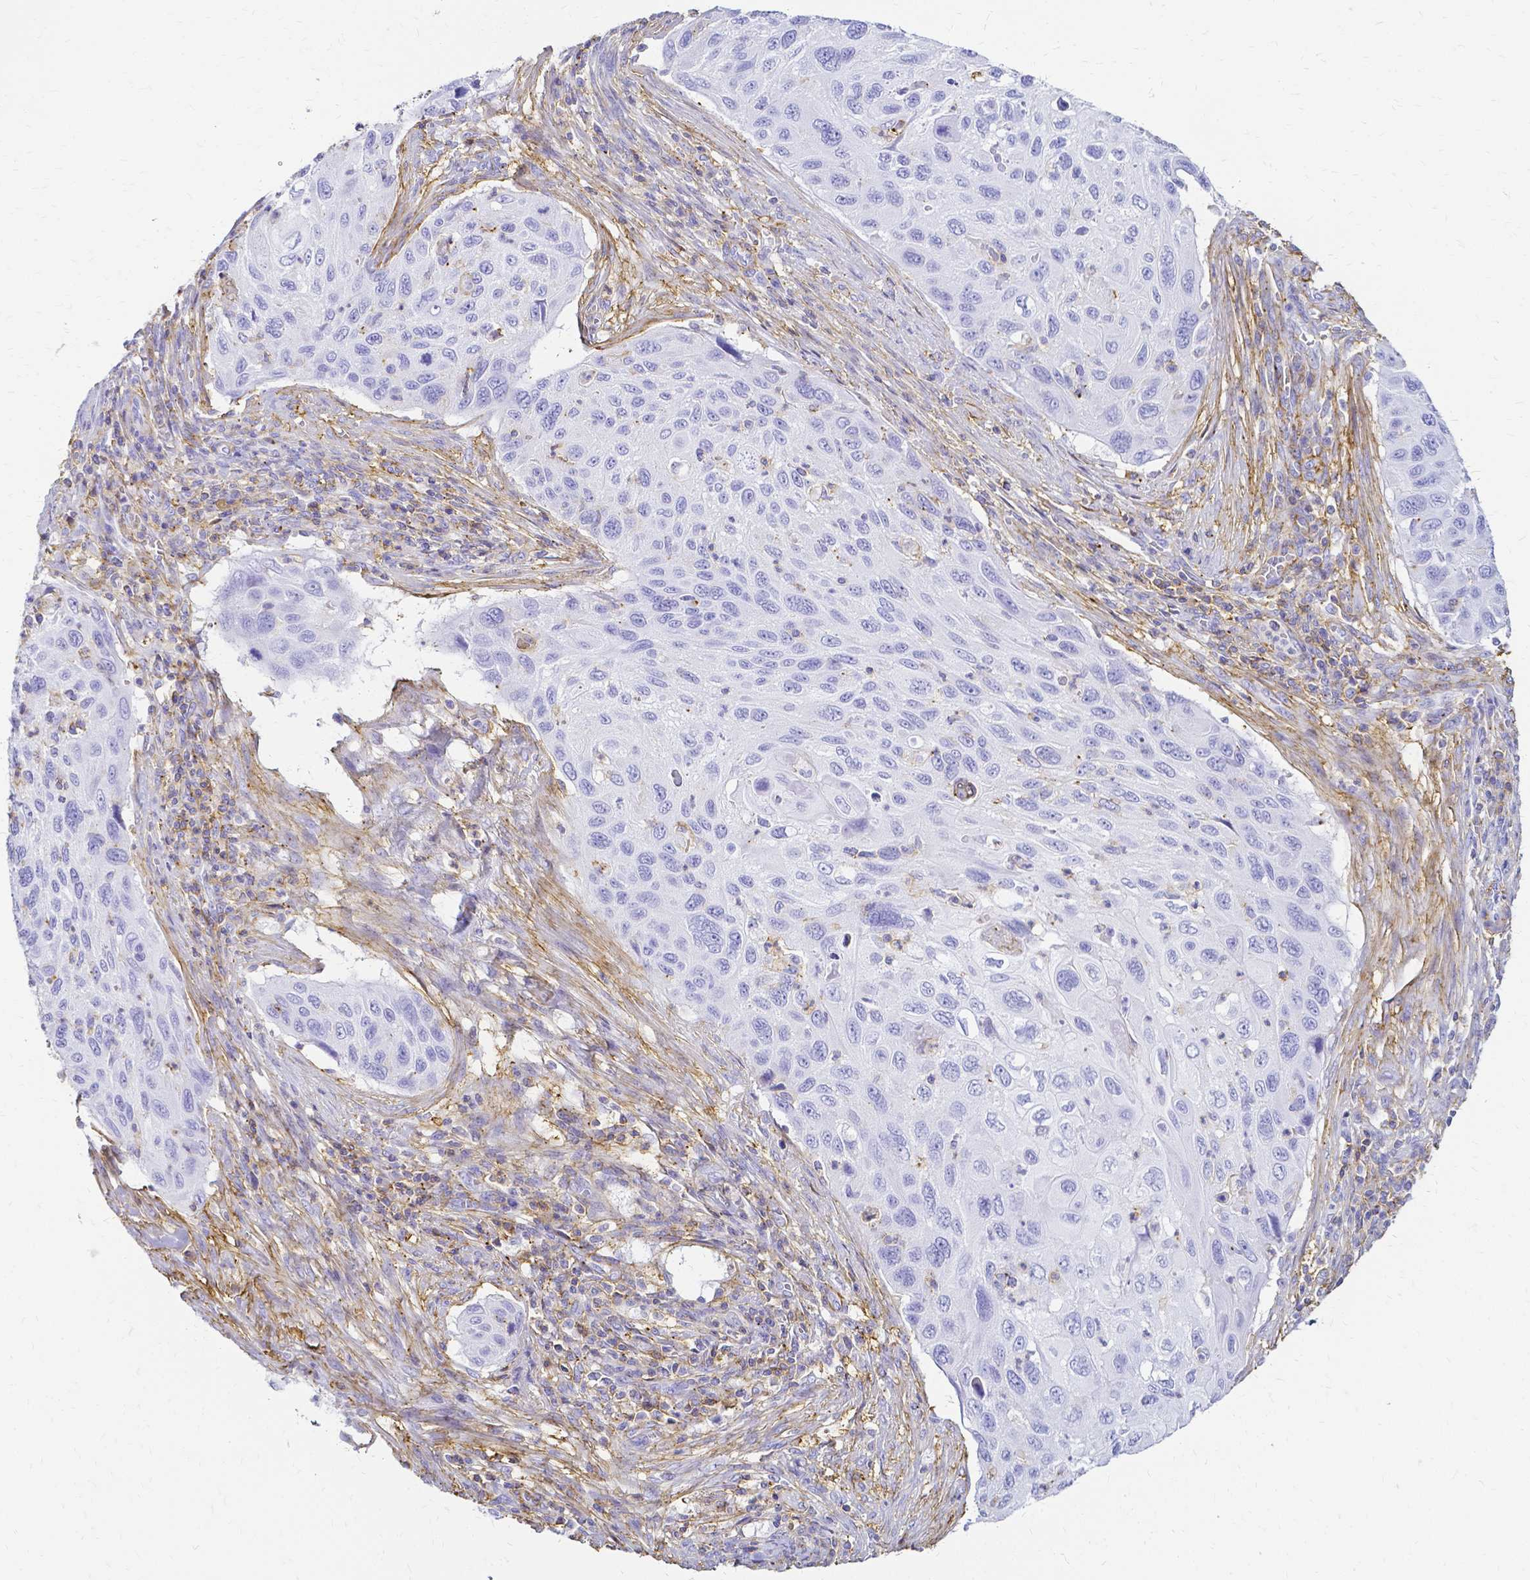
{"staining": {"intensity": "negative", "quantity": "none", "location": "none"}, "tissue": "cervical cancer", "cell_type": "Tumor cells", "image_type": "cancer", "snomed": [{"axis": "morphology", "description": "Squamous cell carcinoma, NOS"}, {"axis": "topography", "description": "Cervix"}], "caption": "High power microscopy image of an immunohistochemistry image of squamous cell carcinoma (cervical), revealing no significant positivity in tumor cells.", "gene": "HSPA12A", "patient": {"sex": "female", "age": 70}}